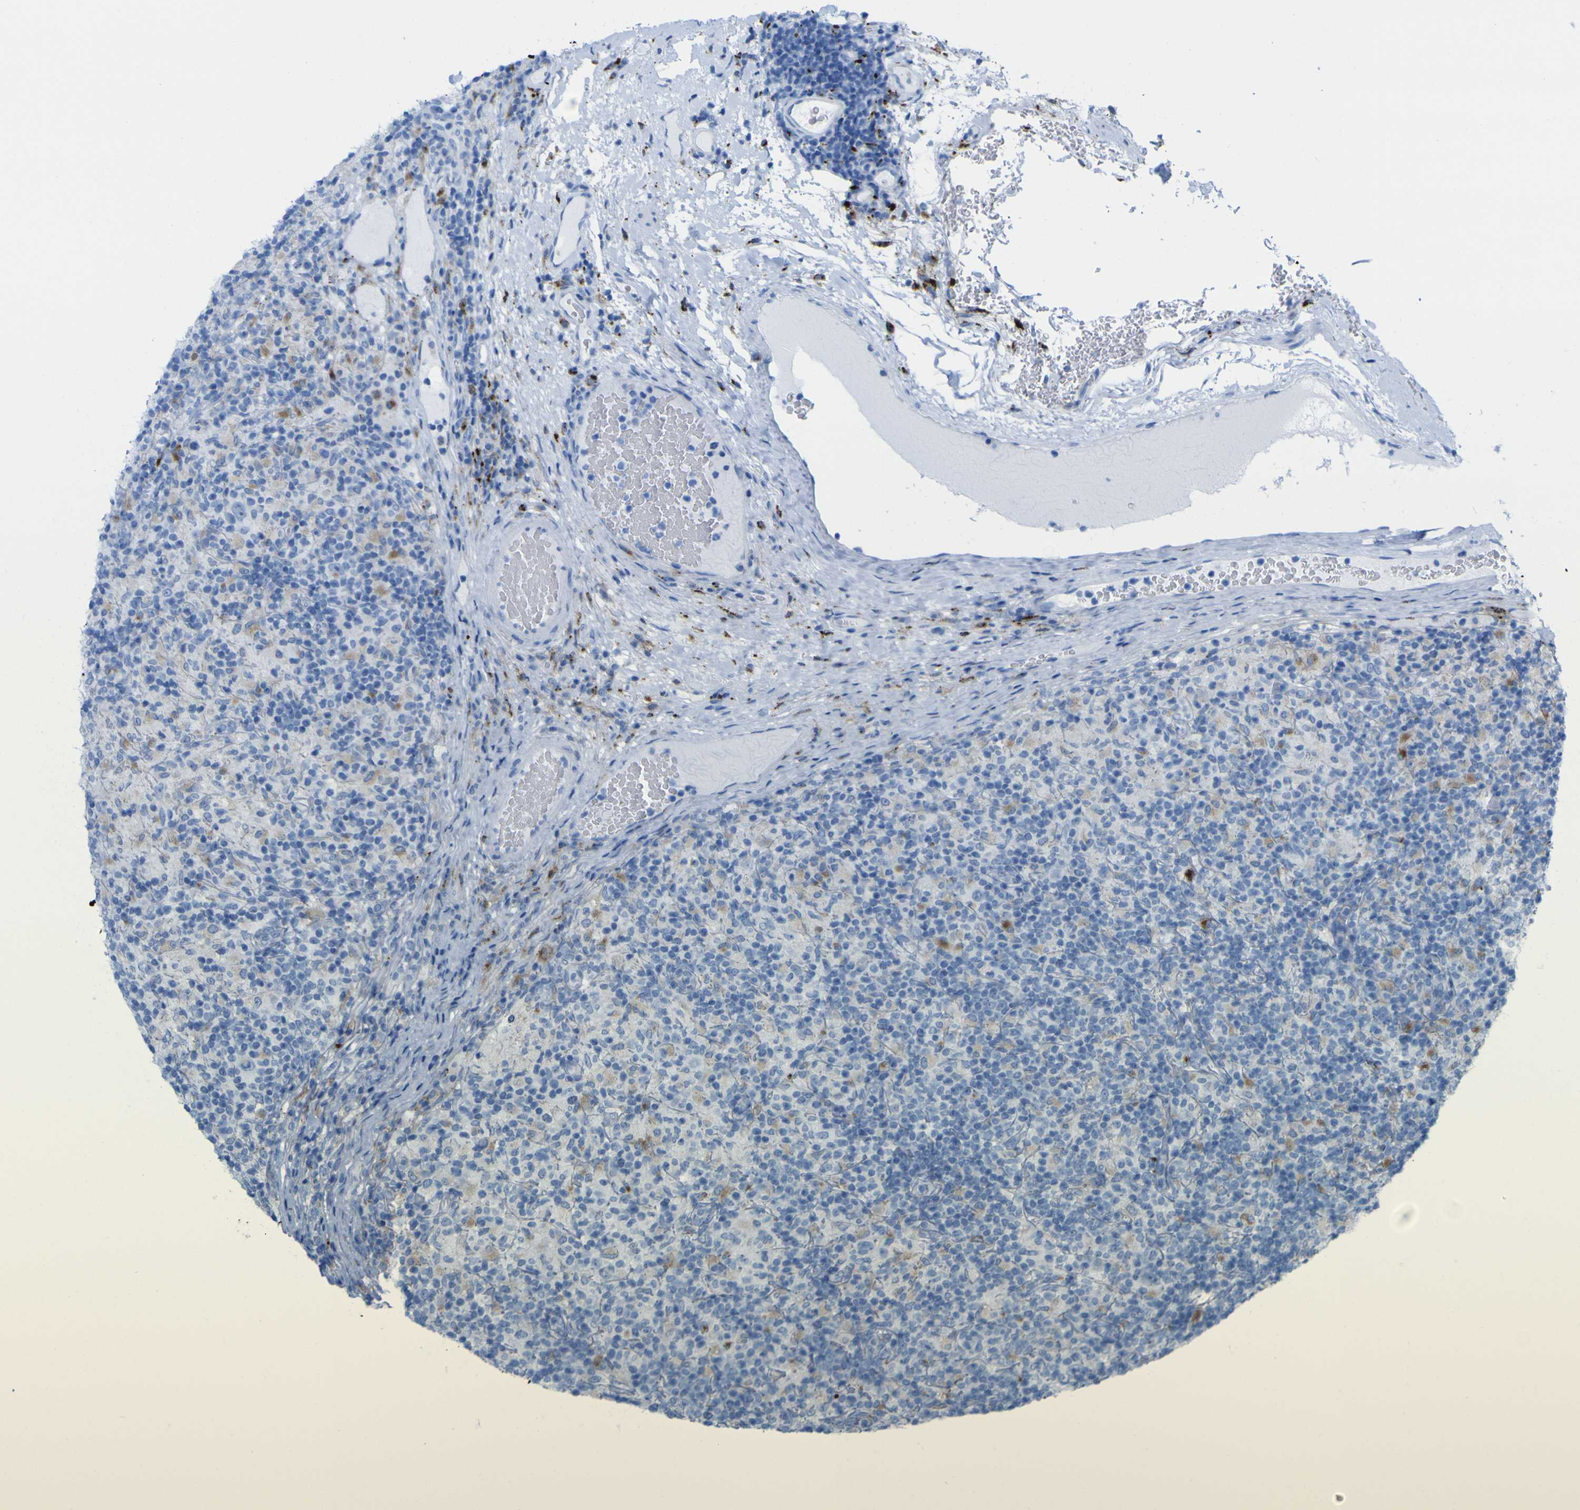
{"staining": {"intensity": "negative", "quantity": "none", "location": "none"}, "tissue": "lymphoma", "cell_type": "Tumor cells", "image_type": "cancer", "snomed": [{"axis": "morphology", "description": "Hodgkin's disease, NOS"}, {"axis": "topography", "description": "Lymph node"}], "caption": "This is a histopathology image of immunohistochemistry (IHC) staining of Hodgkin's disease, which shows no staining in tumor cells.", "gene": "PLD3", "patient": {"sex": "male", "age": 70}}